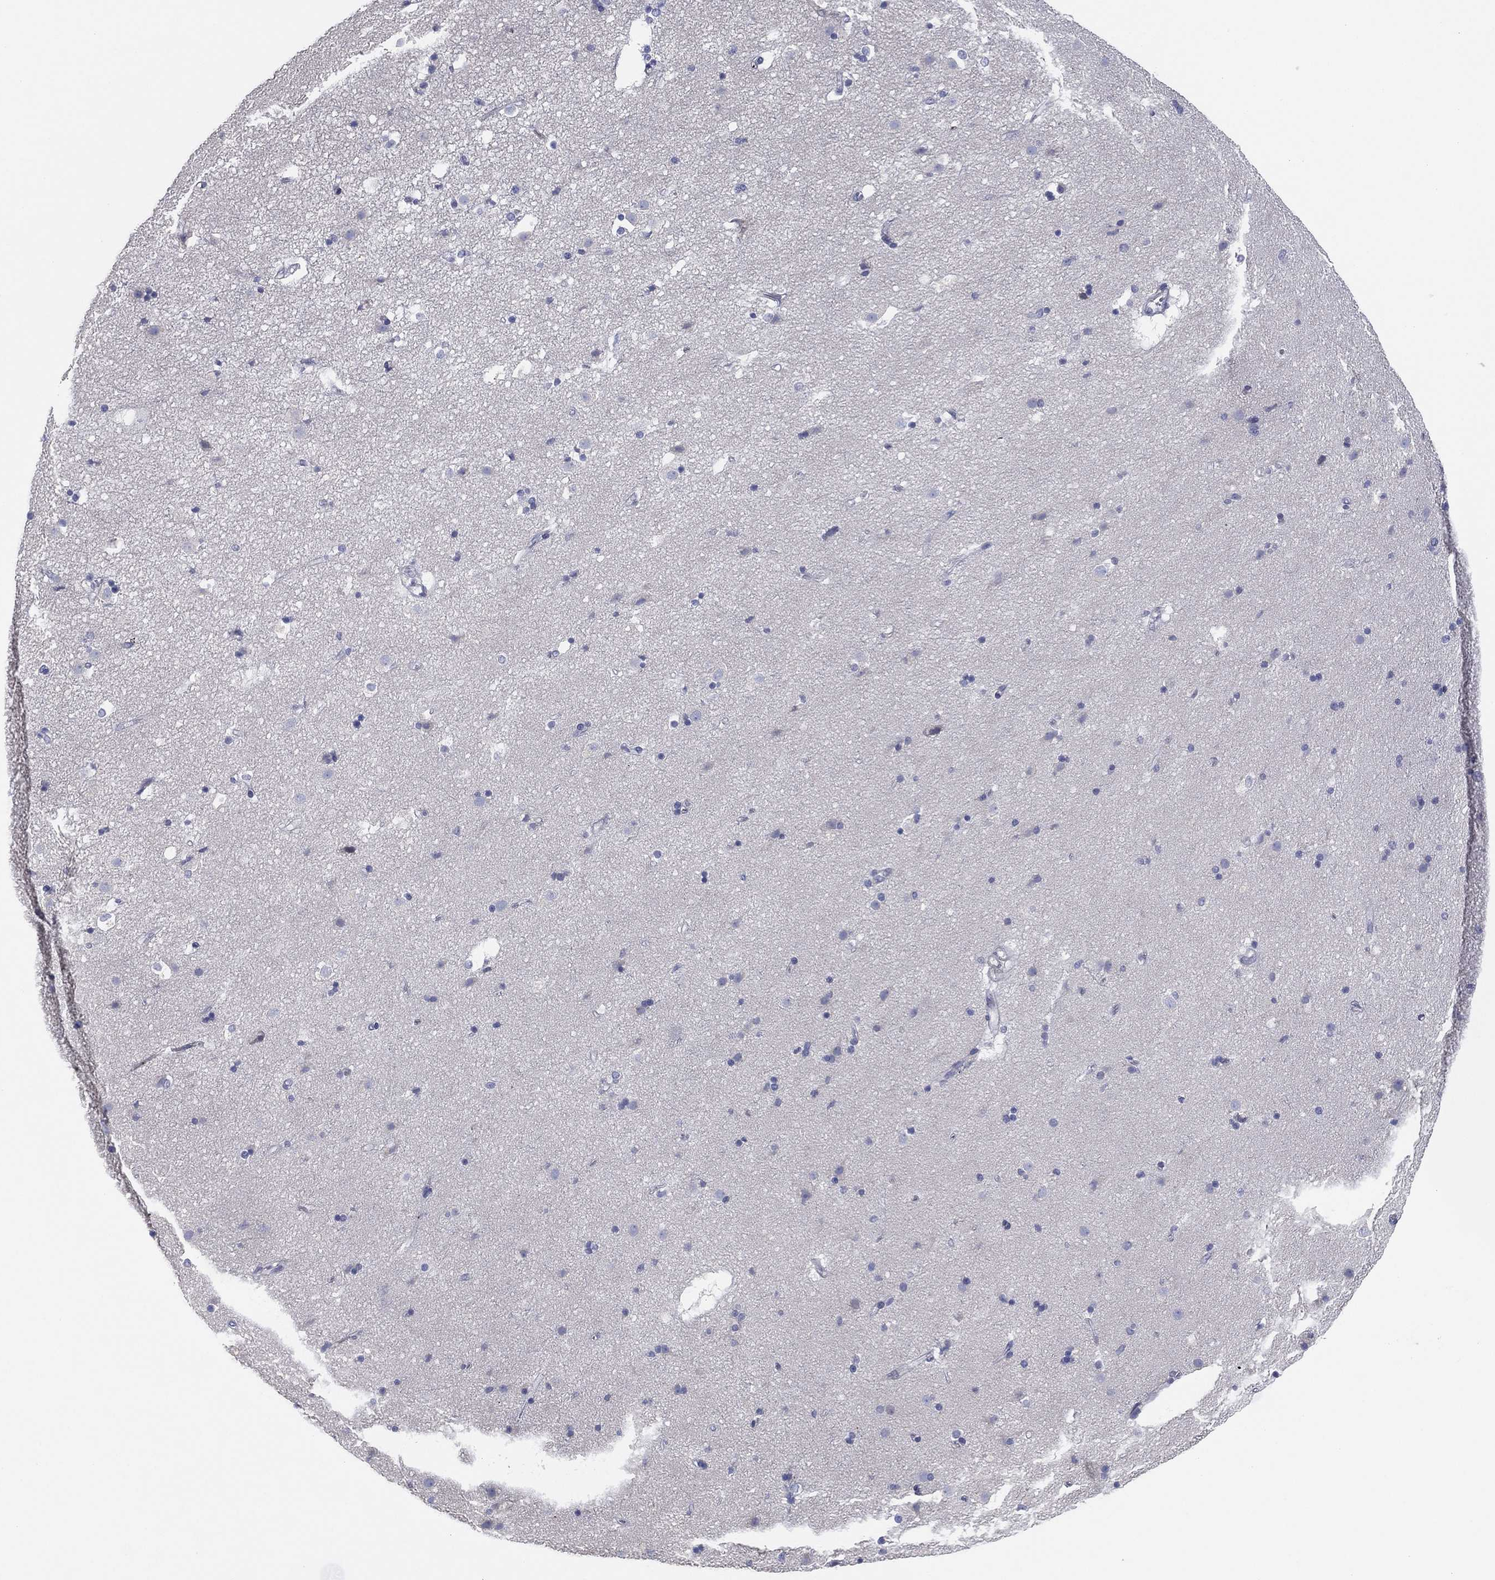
{"staining": {"intensity": "negative", "quantity": "none", "location": "none"}, "tissue": "caudate", "cell_type": "Glial cells", "image_type": "normal", "snomed": [{"axis": "morphology", "description": "Normal tissue, NOS"}, {"axis": "topography", "description": "Lateral ventricle wall"}], "caption": "Glial cells show no significant expression in normal caudate. The staining is performed using DAB (3,3'-diaminobenzidine) brown chromogen with nuclei counter-stained in using hematoxylin.", "gene": "TMEM40", "patient": {"sex": "male", "age": 54}}